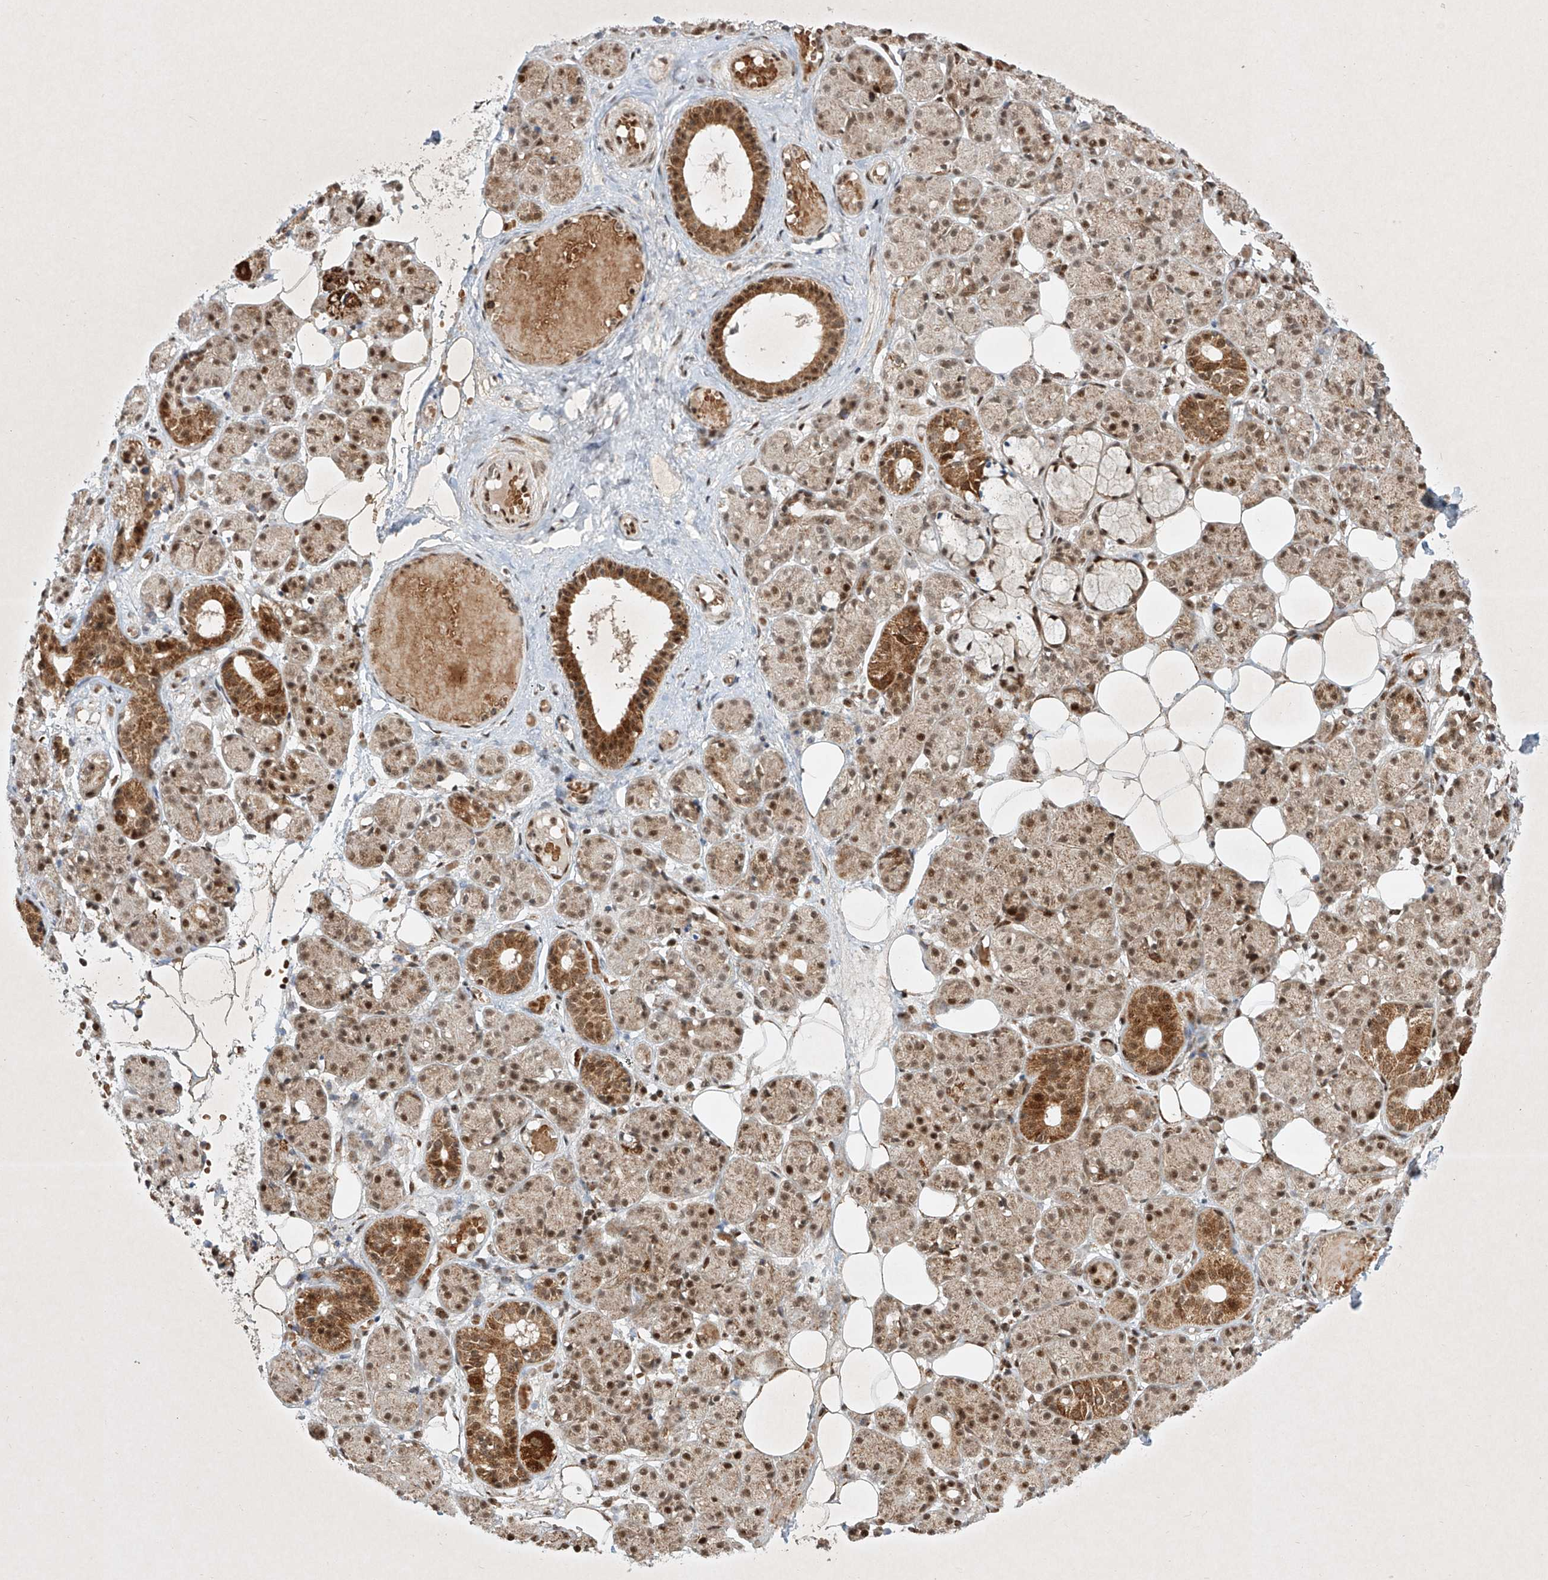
{"staining": {"intensity": "strong", "quantity": ">75%", "location": "cytoplasmic/membranous,nuclear"}, "tissue": "salivary gland", "cell_type": "Glandular cells", "image_type": "normal", "snomed": [{"axis": "morphology", "description": "Normal tissue, NOS"}, {"axis": "topography", "description": "Salivary gland"}], "caption": "IHC of benign salivary gland exhibits high levels of strong cytoplasmic/membranous,nuclear expression in about >75% of glandular cells. Nuclei are stained in blue.", "gene": "EPG5", "patient": {"sex": "male", "age": 63}}